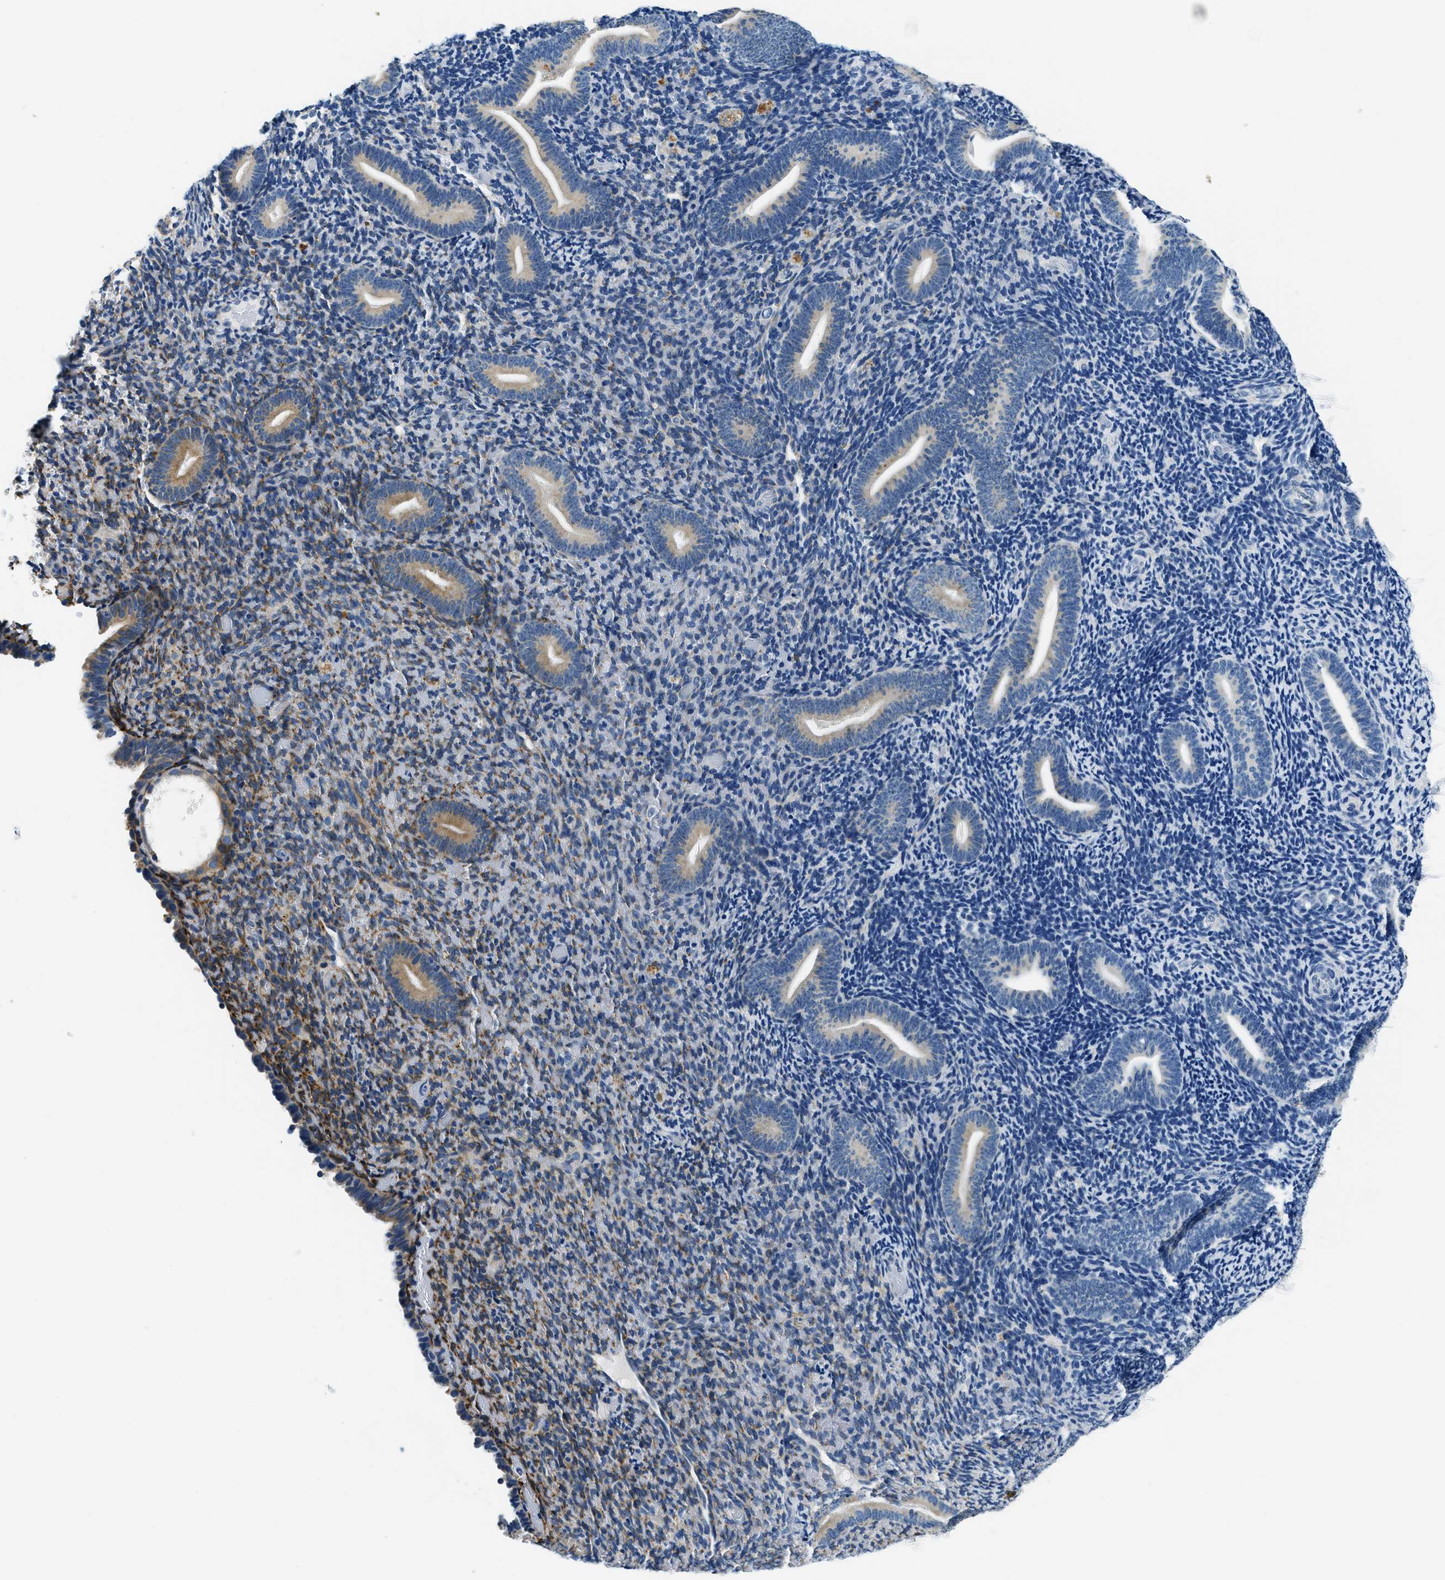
{"staining": {"intensity": "moderate", "quantity": "<25%", "location": "cytoplasmic/membranous"}, "tissue": "endometrium", "cell_type": "Cells in endometrial stroma", "image_type": "normal", "snomed": [{"axis": "morphology", "description": "Normal tissue, NOS"}, {"axis": "topography", "description": "Endometrium"}], "caption": "IHC (DAB) staining of normal endometrium reveals moderate cytoplasmic/membranous protein staining in about <25% of cells in endometrial stroma.", "gene": "UBAC2", "patient": {"sex": "female", "age": 51}}